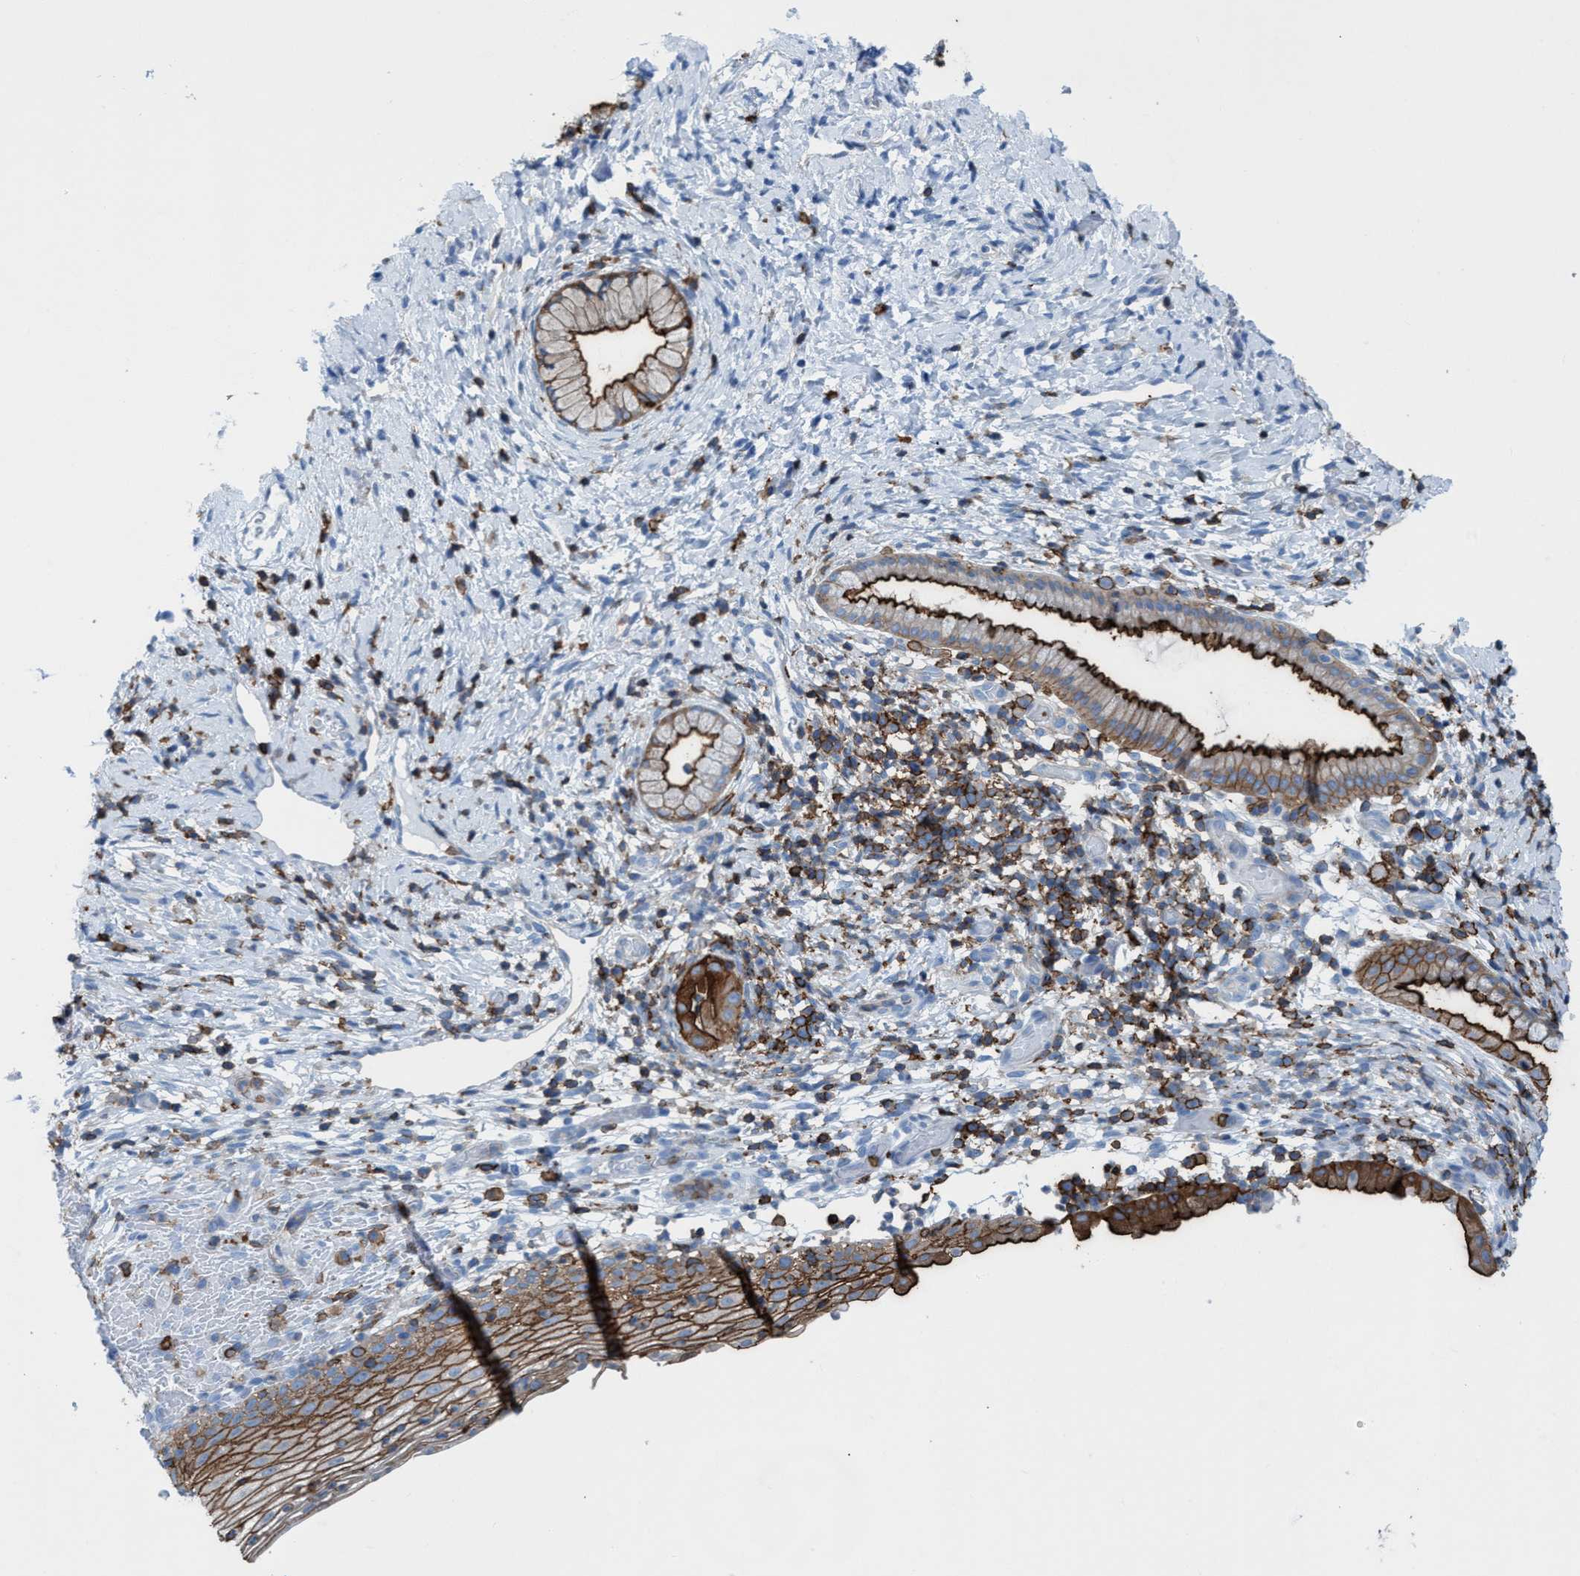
{"staining": {"intensity": "strong", "quantity": "25%-75%", "location": "cytoplasmic/membranous"}, "tissue": "cervix", "cell_type": "Glandular cells", "image_type": "normal", "snomed": [{"axis": "morphology", "description": "Normal tissue, NOS"}, {"axis": "topography", "description": "Cervix"}], "caption": "About 25%-75% of glandular cells in benign cervix display strong cytoplasmic/membranous protein expression as visualized by brown immunohistochemical staining.", "gene": "EZR", "patient": {"sex": "female", "age": 72}}